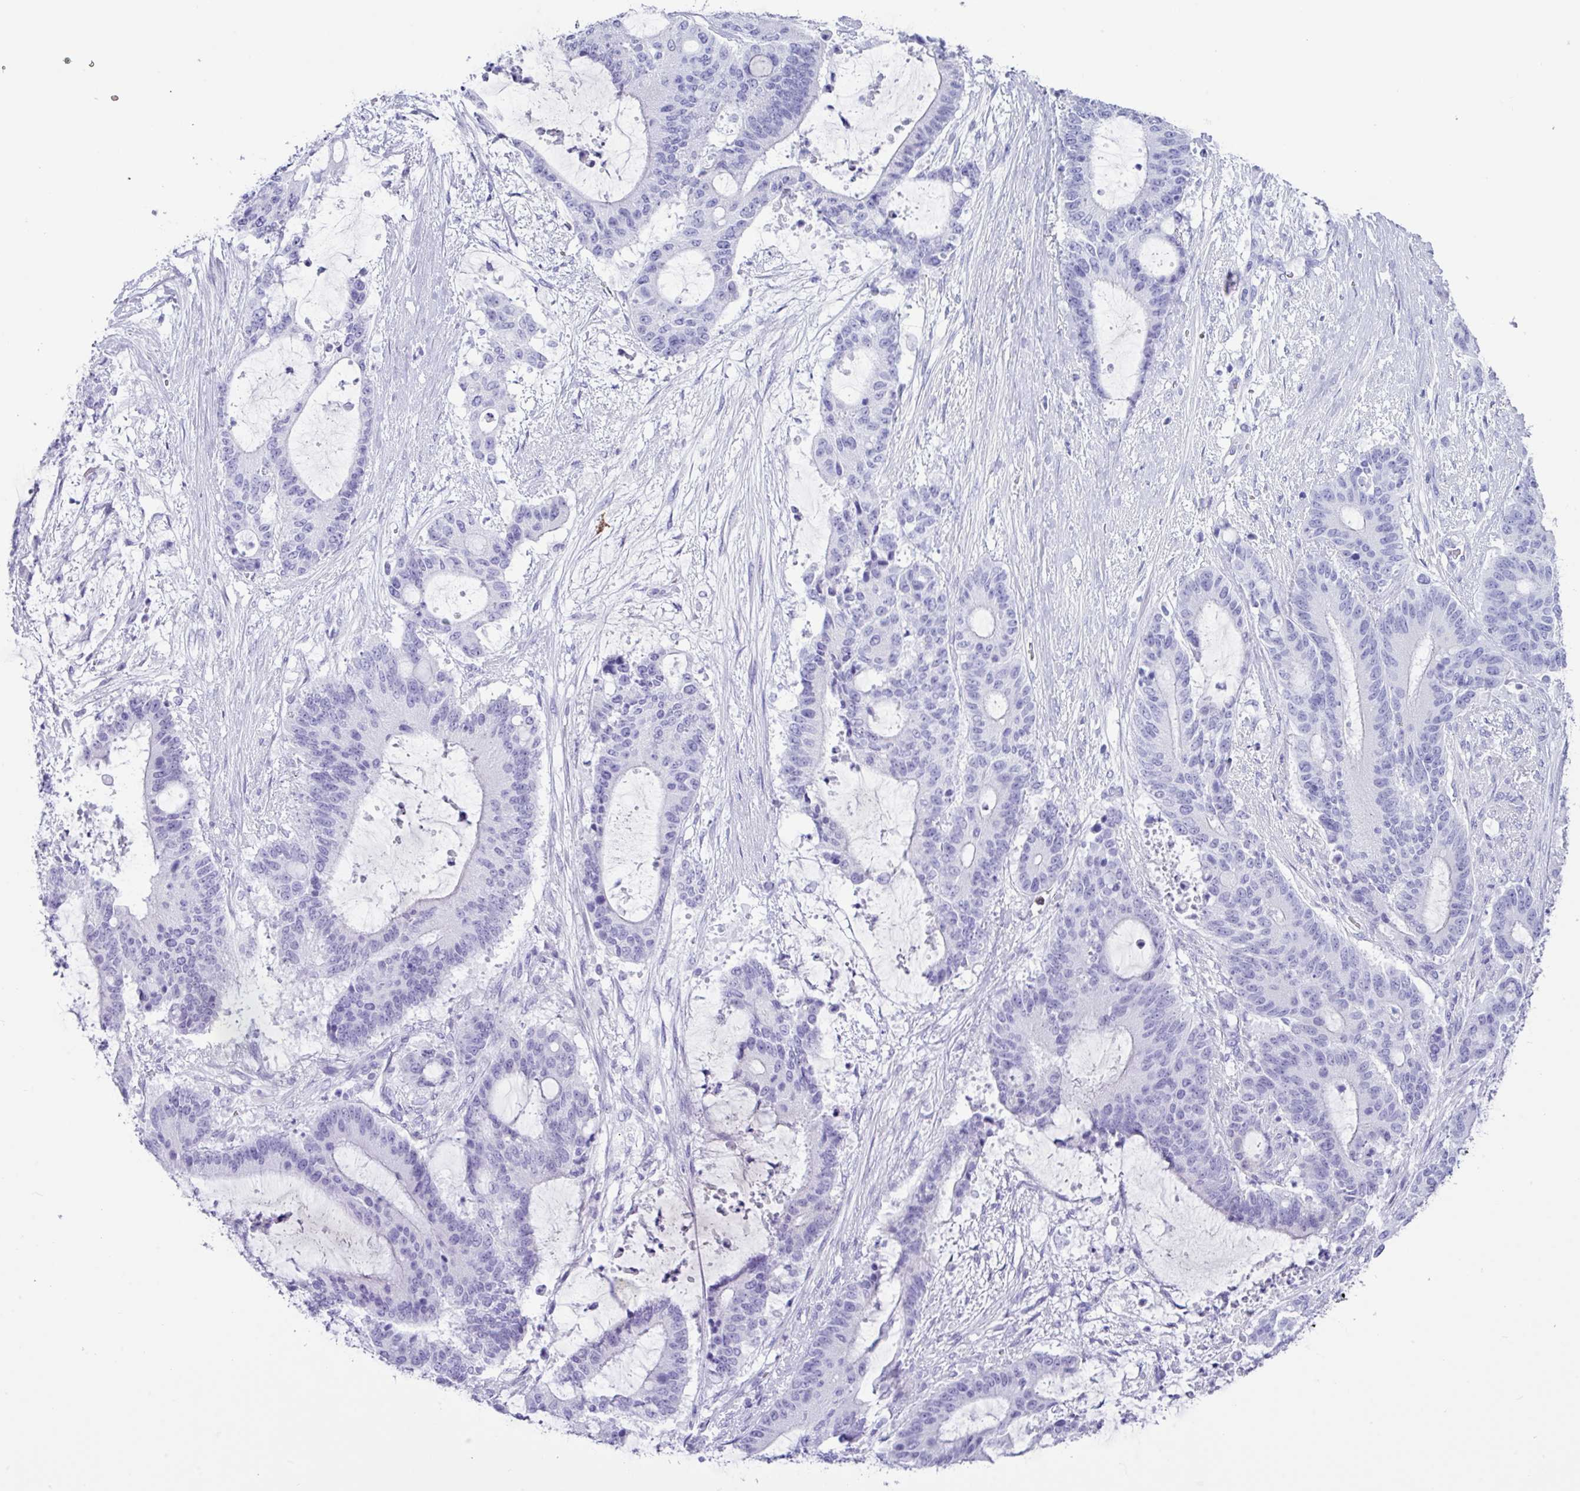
{"staining": {"intensity": "negative", "quantity": "none", "location": "none"}, "tissue": "liver cancer", "cell_type": "Tumor cells", "image_type": "cancer", "snomed": [{"axis": "morphology", "description": "Normal tissue, NOS"}, {"axis": "morphology", "description": "Cholangiocarcinoma"}, {"axis": "topography", "description": "Liver"}, {"axis": "topography", "description": "Peripheral nerve tissue"}], "caption": "Immunohistochemical staining of human liver cancer demonstrates no significant expression in tumor cells.", "gene": "ZNF524", "patient": {"sex": "female", "age": 73}}